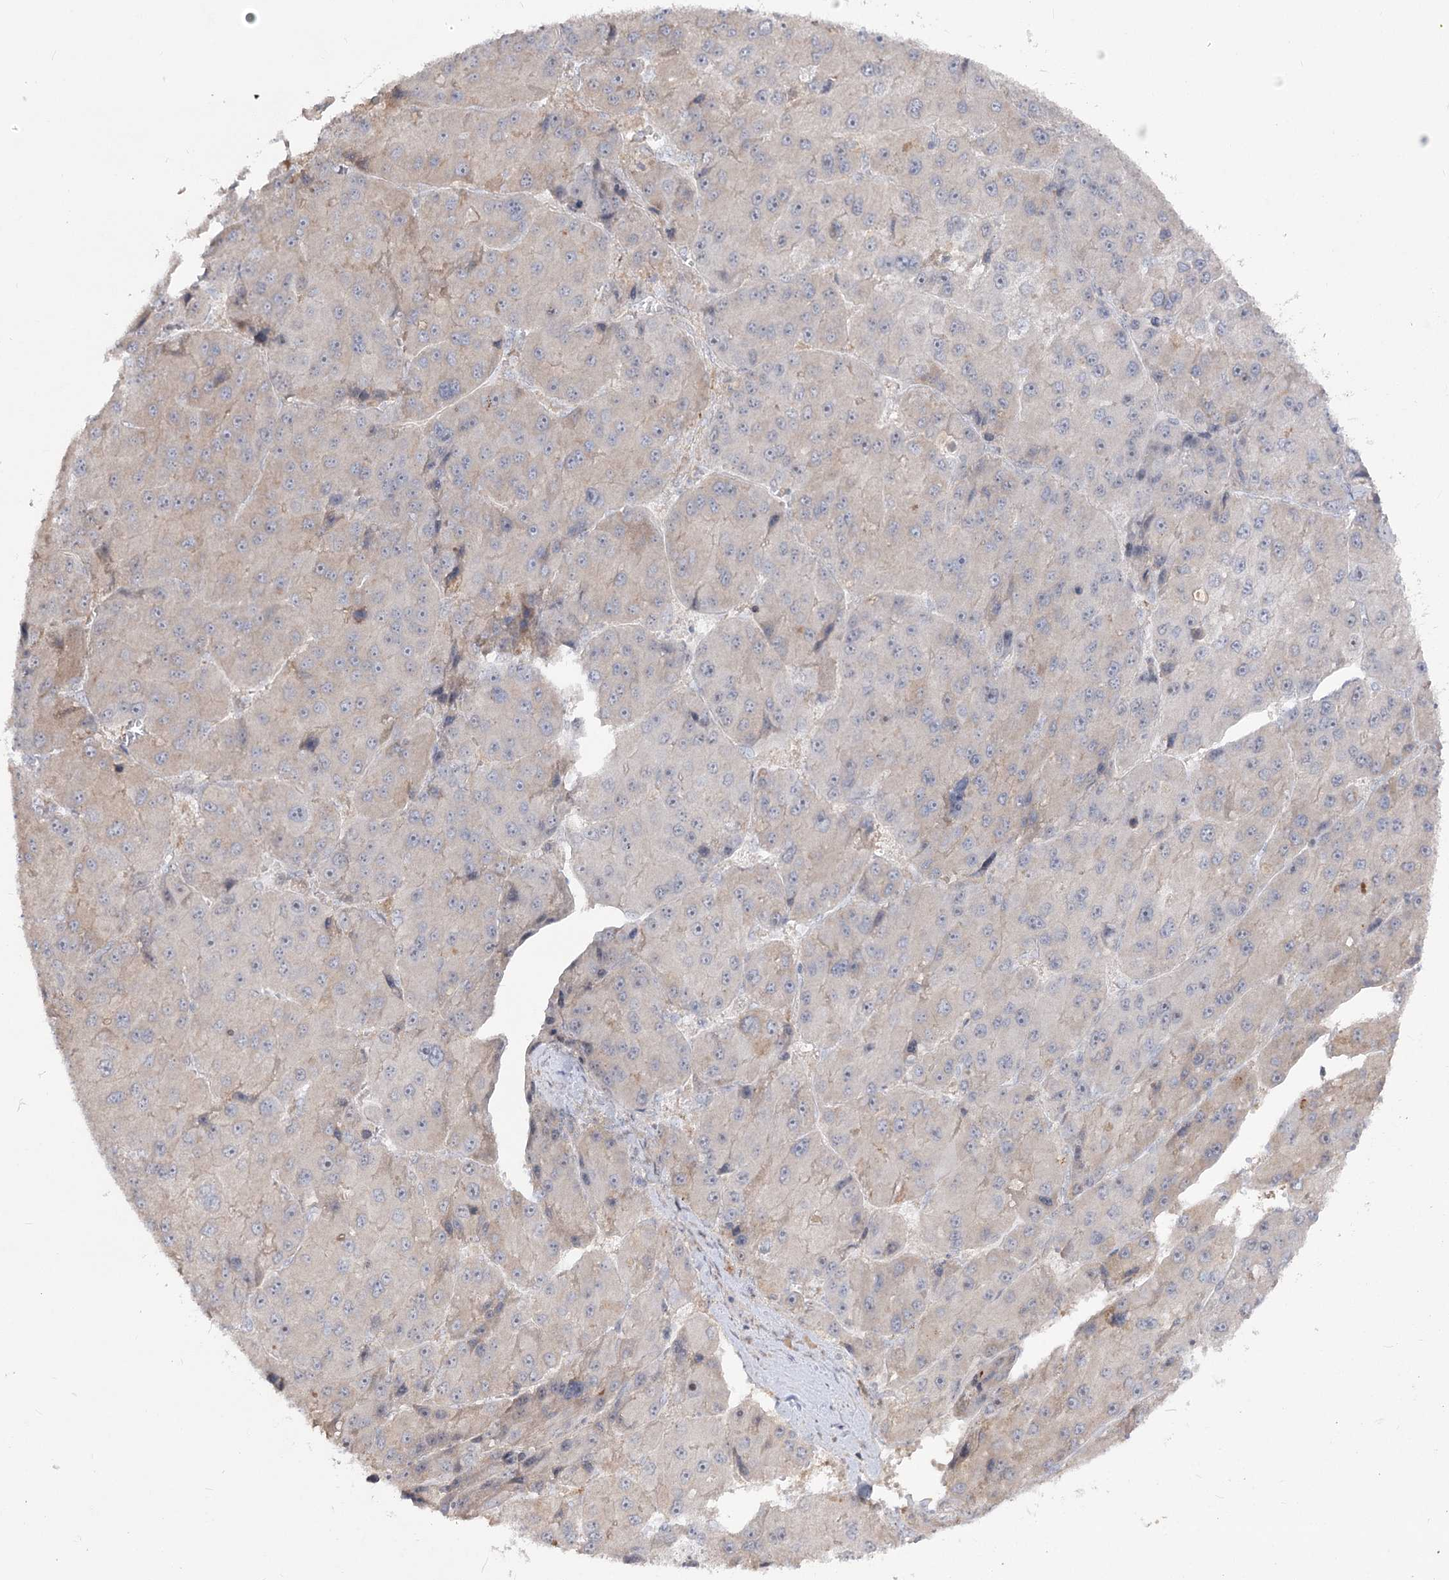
{"staining": {"intensity": "weak", "quantity": "25%-75%", "location": "cytoplasmic/membranous"}, "tissue": "liver cancer", "cell_type": "Tumor cells", "image_type": "cancer", "snomed": [{"axis": "morphology", "description": "Carcinoma, Hepatocellular, NOS"}, {"axis": "topography", "description": "Liver"}], "caption": "This is an image of immunohistochemistry (IHC) staining of liver cancer (hepatocellular carcinoma), which shows weak staining in the cytoplasmic/membranous of tumor cells.", "gene": "ZSCAN23", "patient": {"sex": "female", "age": 73}}